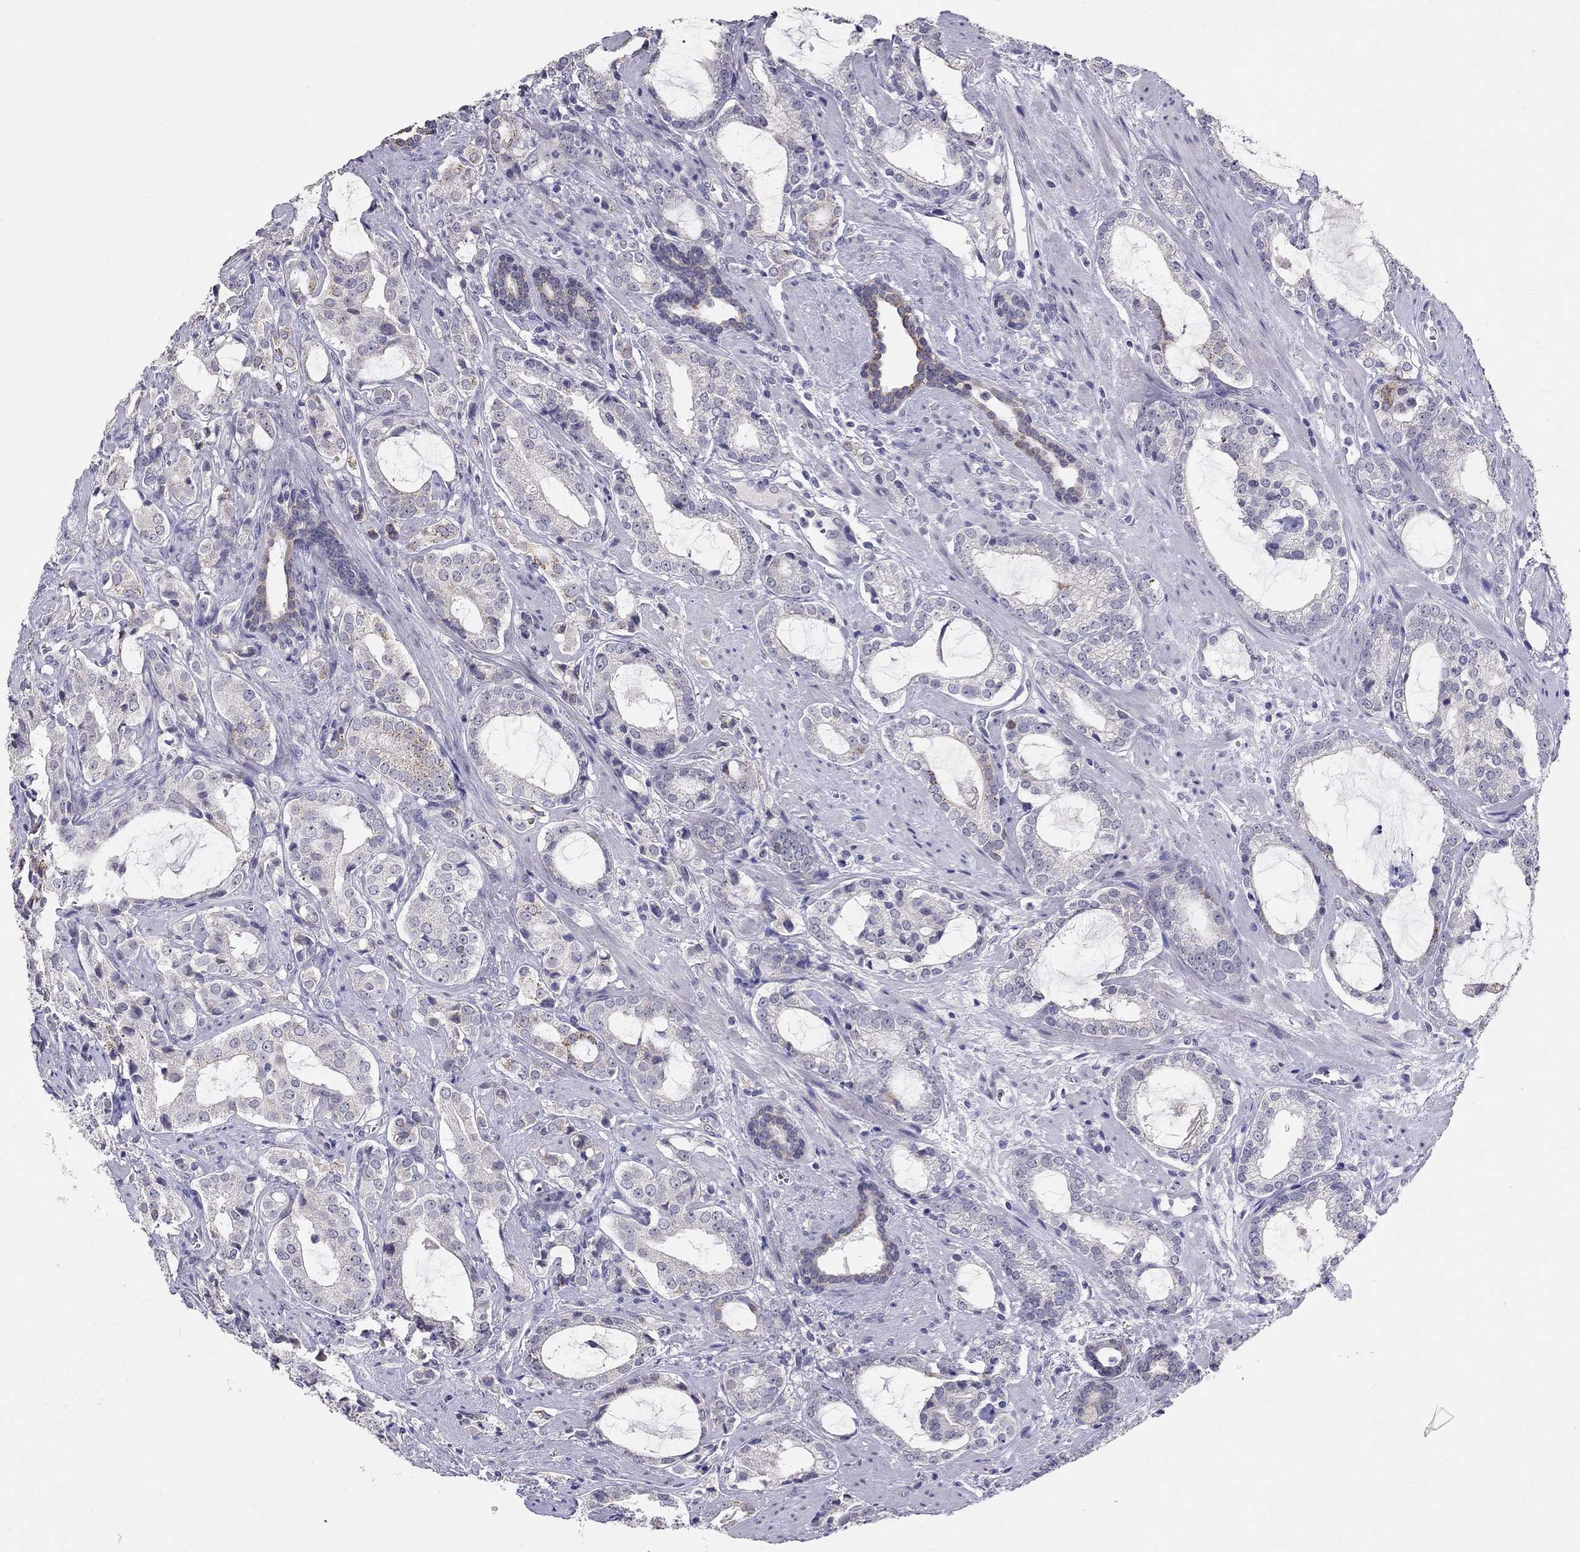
{"staining": {"intensity": "negative", "quantity": "none", "location": "none"}, "tissue": "prostate cancer", "cell_type": "Tumor cells", "image_type": "cancer", "snomed": [{"axis": "morphology", "description": "Adenocarcinoma, NOS"}, {"axis": "topography", "description": "Prostate"}], "caption": "An immunohistochemistry image of prostate adenocarcinoma is shown. There is no staining in tumor cells of prostate adenocarcinoma. (Brightfield microscopy of DAB immunohistochemistry (IHC) at high magnification).", "gene": "MYO3B", "patient": {"sex": "male", "age": 66}}